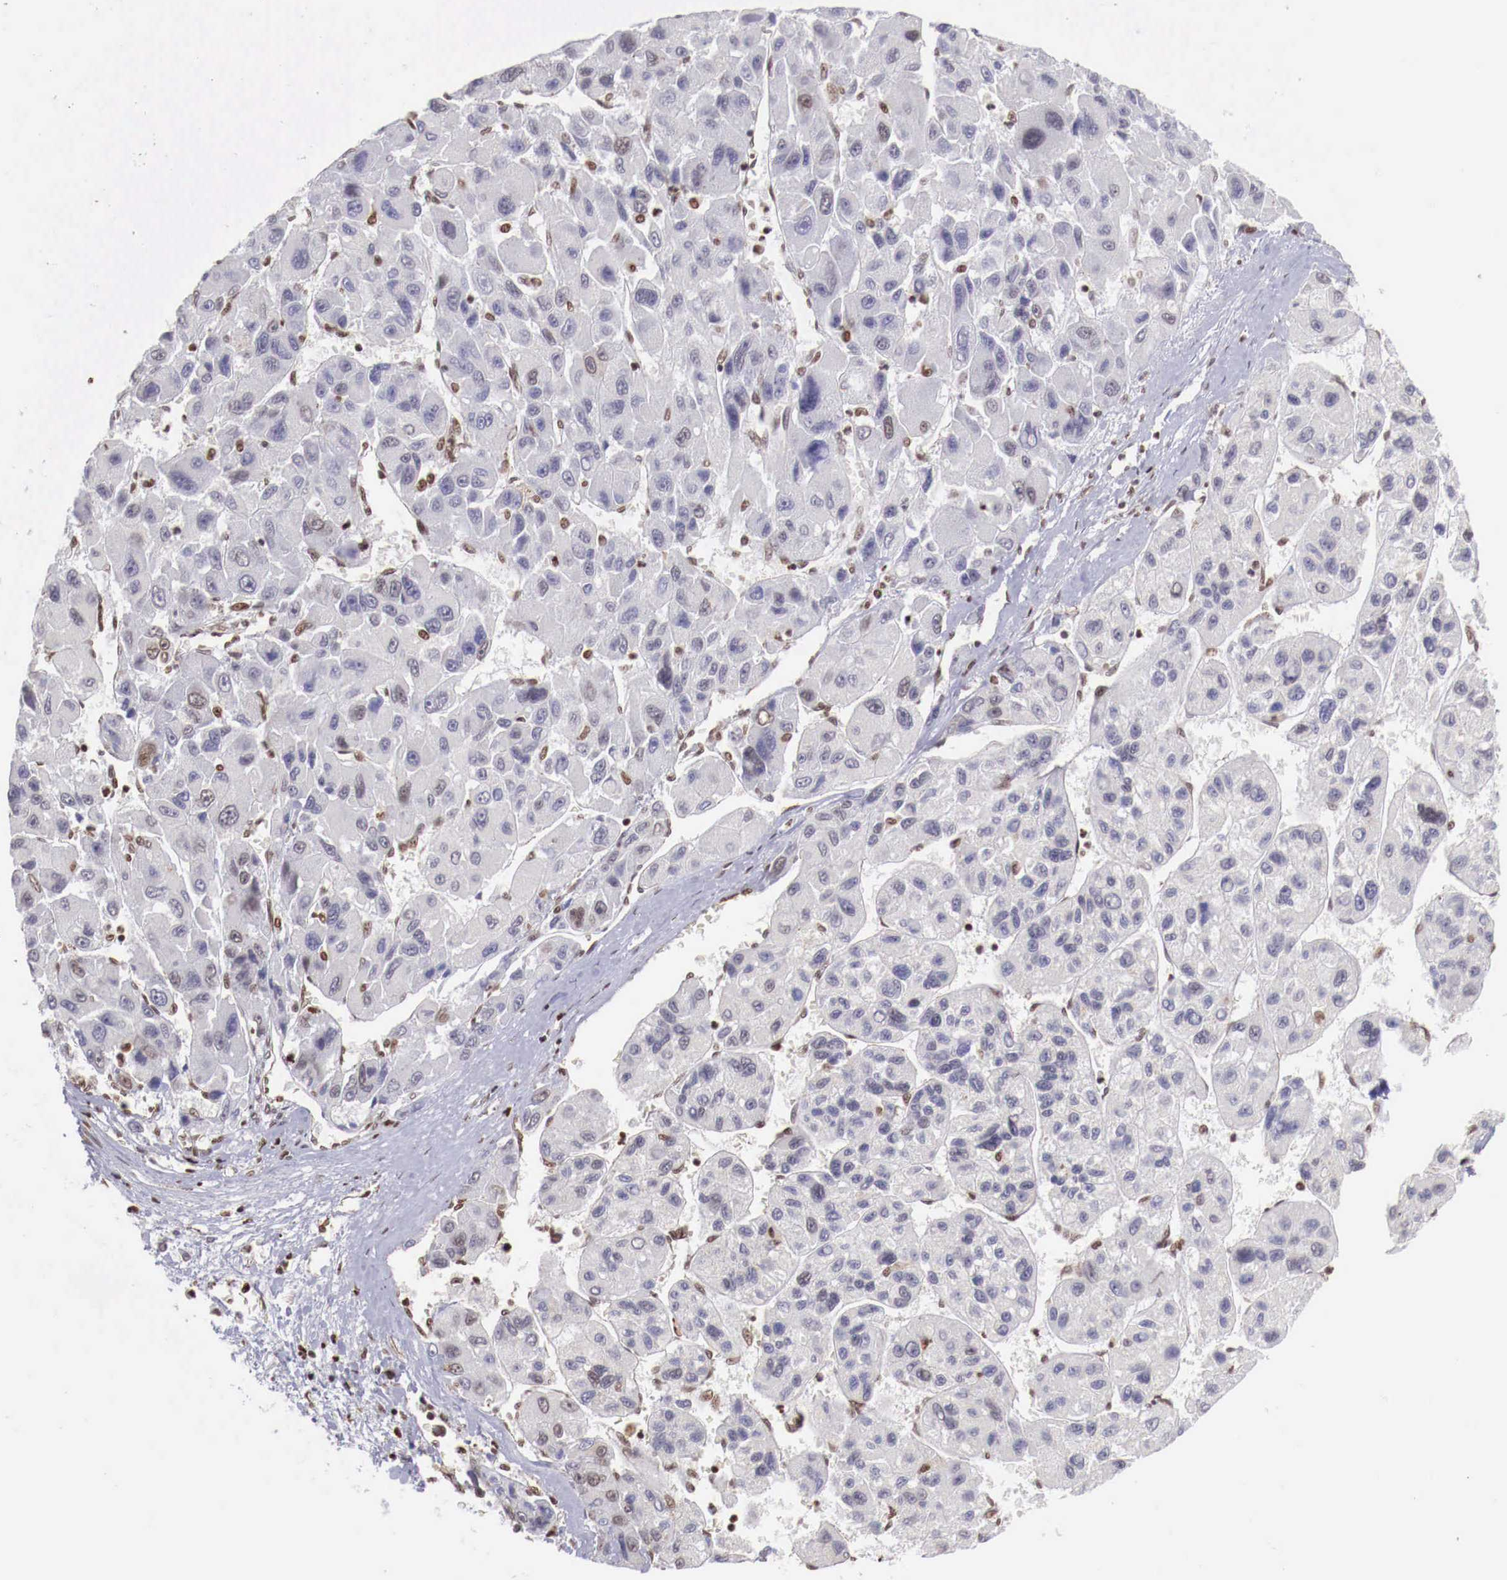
{"staining": {"intensity": "weak", "quantity": "<25%", "location": "none"}, "tissue": "liver cancer", "cell_type": "Tumor cells", "image_type": "cancer", "snomed": [{"axis": "morphology", "description": "Carcinoma, Hepatocellular, NOS"}, {"axis": "topography", "description": "Liver"}], "caption": "This is a photomicrograph of immunohistochemistry staining of liver cancer (hepatocellular carcinoma), which shows no expression in tumor cells. (Stains: DAB immunohistochemistry (IHC) with hematoxylin counter stain, Microscopy: brightfield microscopy at high magnification).", "gene": "MAX", "patient": {"sex": "male", "age": 64}}